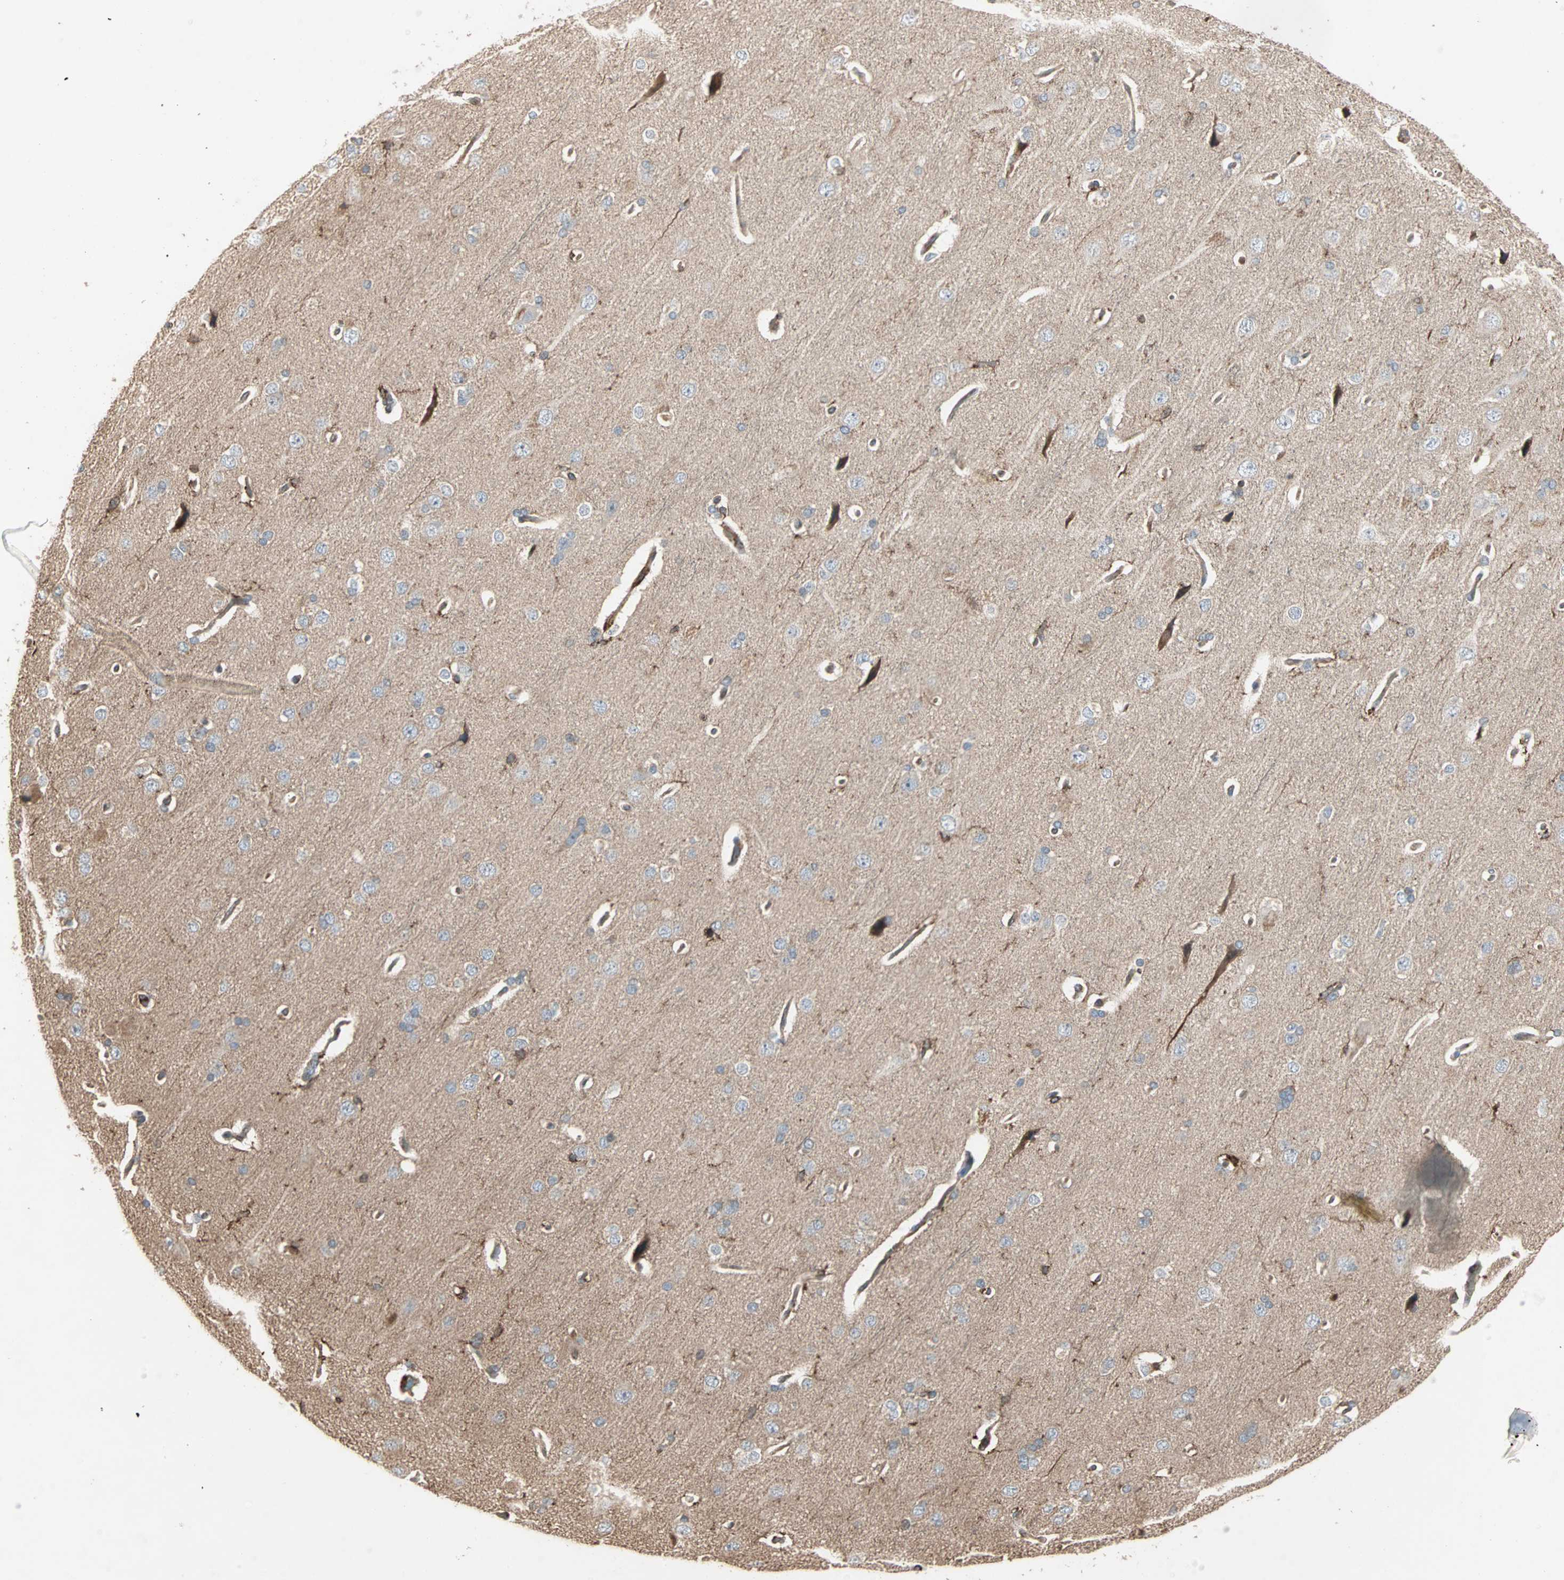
{"staining": {"intensity": "moderate", "quantity": "25%-75%", "location": "cytoplasmic/membranous"}, "tissue": "cerebral cortex", "cell_type": "Endothelial cells", "image_type": "normal", "snomed": [{"axis": "morphology", "description": "Normal tissue, NOS"}, {"axis": "topography", "description": "Cerebral cortex"}], "caption": "An IHC histopathology image of normal tissue is shown. Protein staining in brown shows moderate cytoplasmic/membranous positivity in cerebral cortex within endothelial cells.", "gene": "GNAI2", "patient": {"sex": "male", "age": 62}}